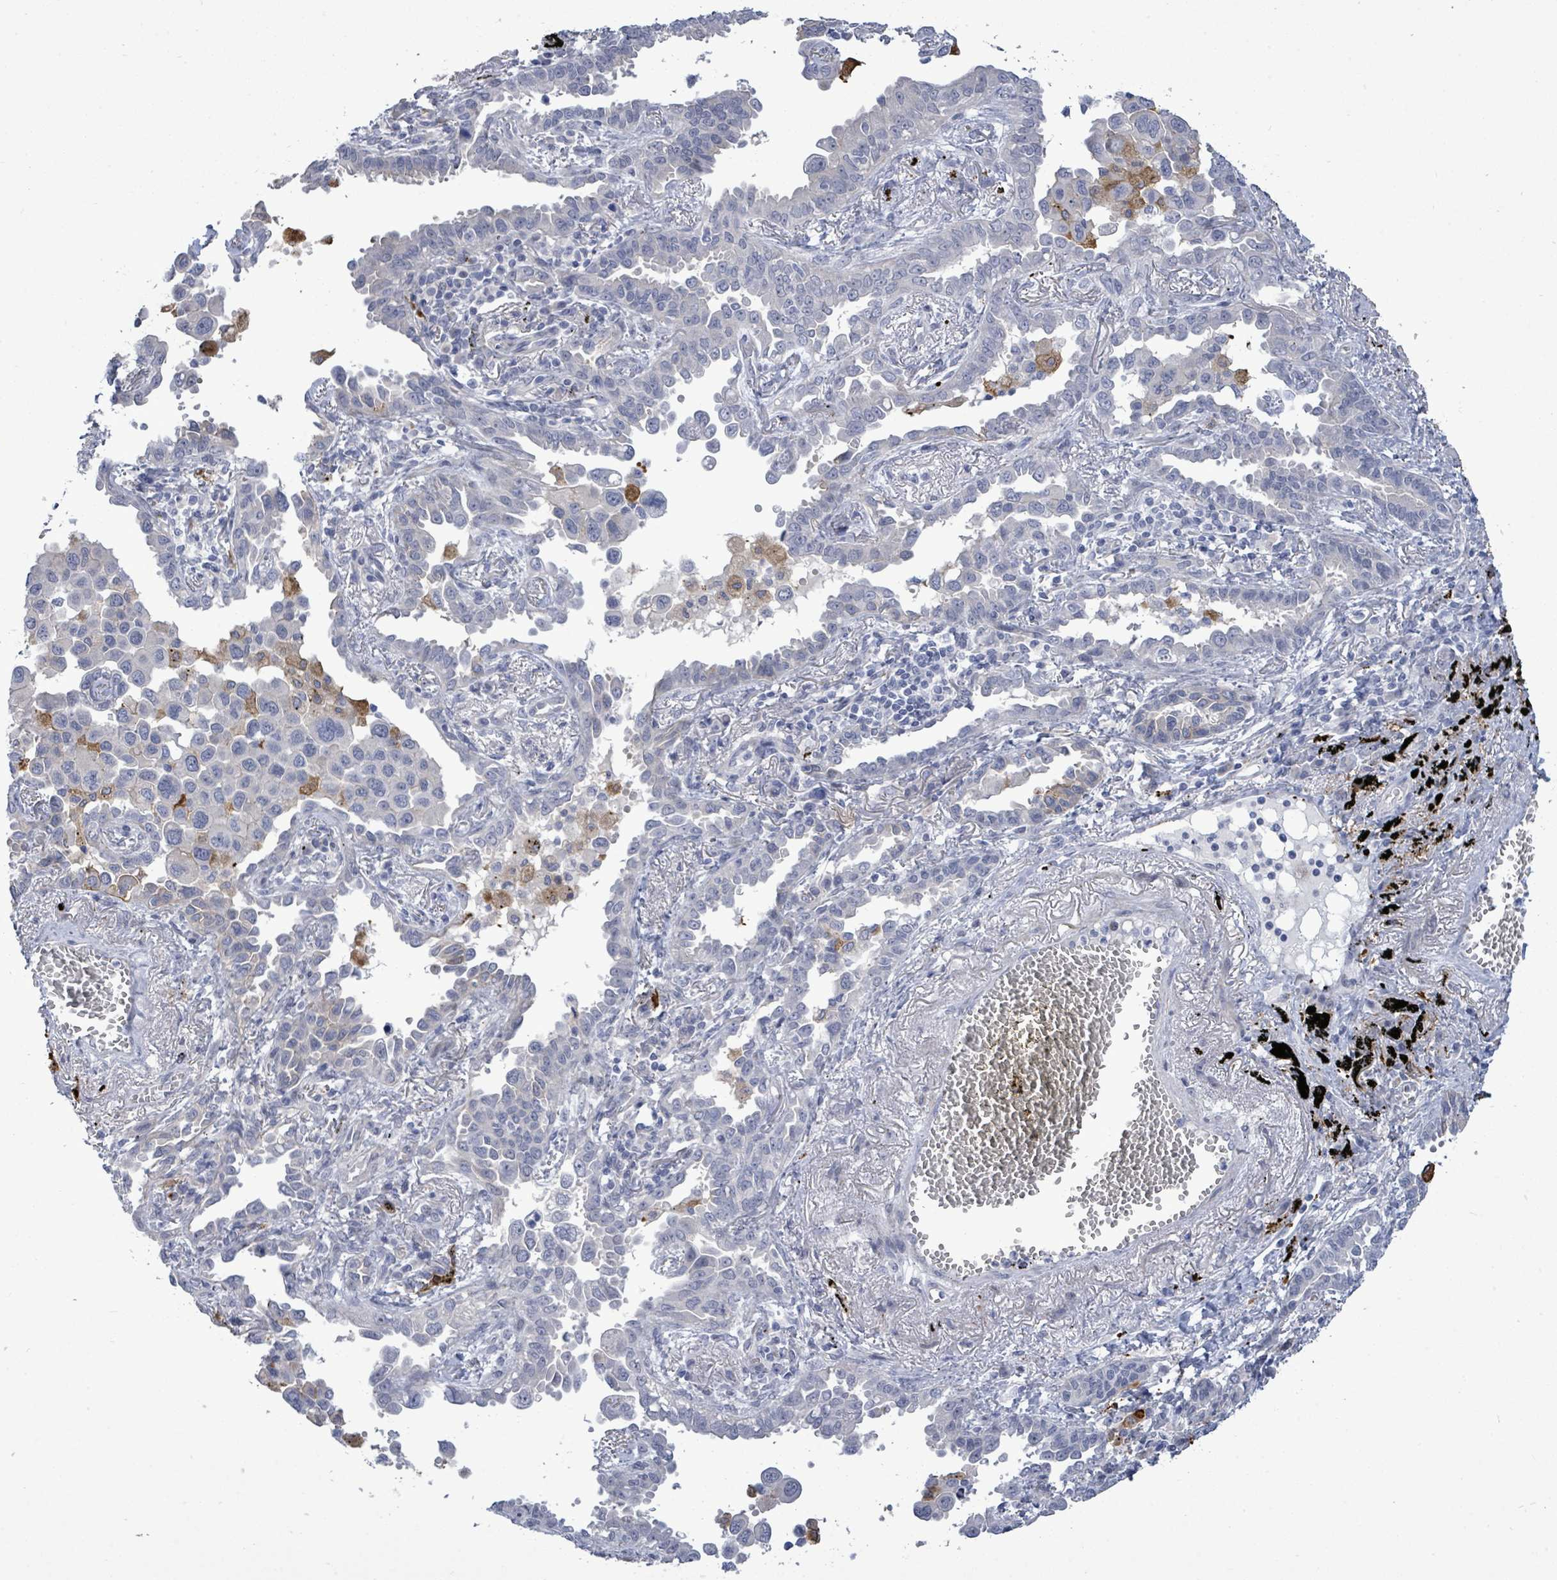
{"staining": {"intensity": "moderate", "quantity": "<25%", "location": "cytoplasmic/membranous"}, "tissue": "lung cancer", "cell_type": "Tumor cells", "image_type": "cancer", "snomed": [{"axis": "morphology", "description": "Adenocarcinoma, NOS"}, {"axis": "topography", "description": "Lung"}], "caption": "Lung adenocarcinoma stained with a protein marker exhibits moderate staining in tumor cells.", "gene": "CT45A5", "patient": {"sex": "male", "age": 67}}